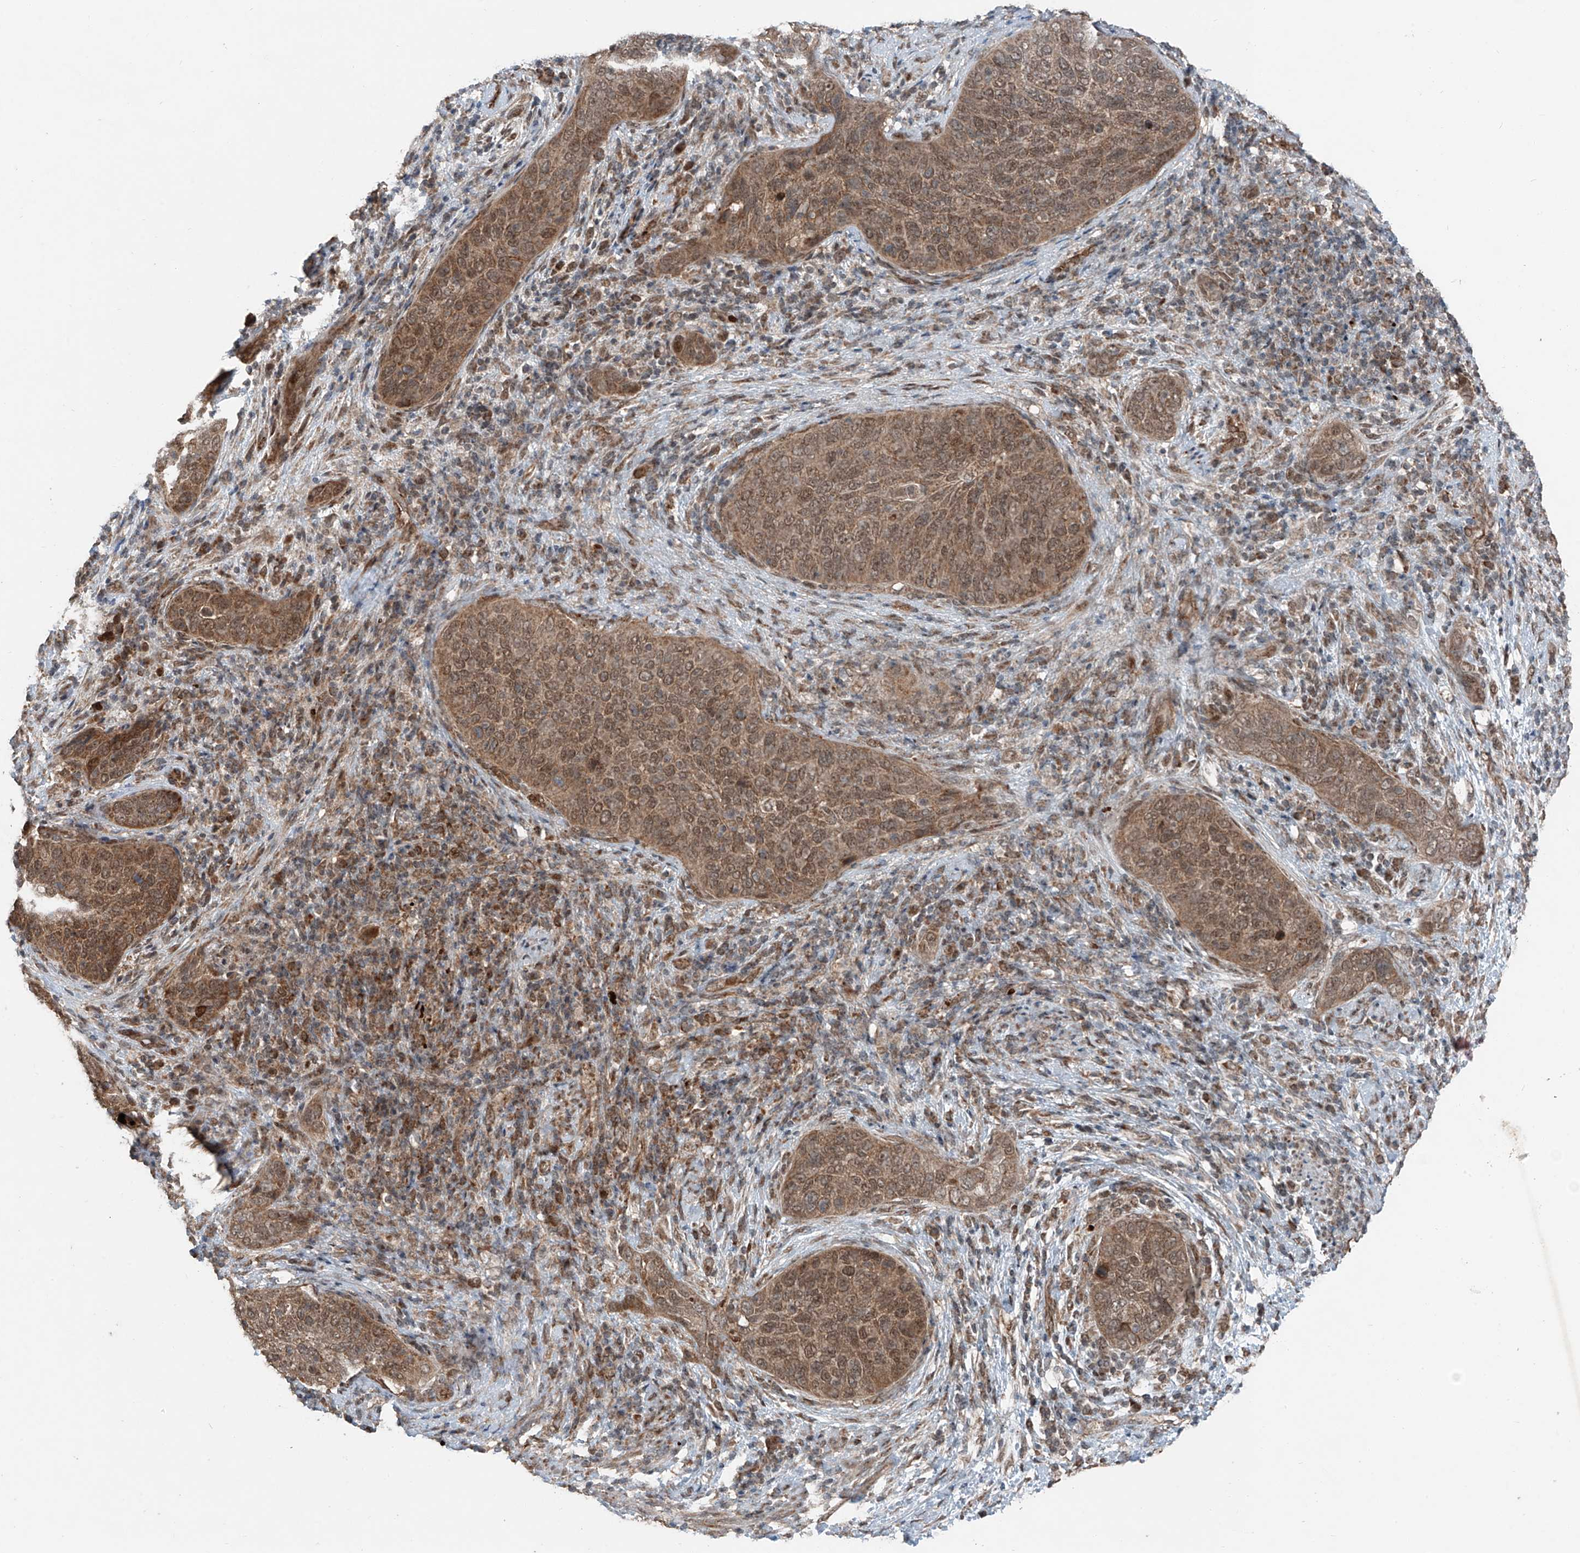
{"staining": {"intensity": "moderate", "quantity": ">75%", "location": "cytoplasmic/membranous,nuclear"}, "tissue": "cervical cancer", "cell_type": "Tumor cells", "image_type": "cancer", "snomed": [{"axis": "morphology", "description": "Squamous cell carcinoma, NOS"}, {"axis": "topography", "description": "Cervix"}], "caption": "The histopathology image reveals immunohistochemical staining of cervical squamous cell carcinoma. There is moderate cytoplasmic/membranous and nuclear expression is present in approximately >75% of tumor cells.", "gene": "ZNF620", "patient": {"sex": "female", "age": 60}}